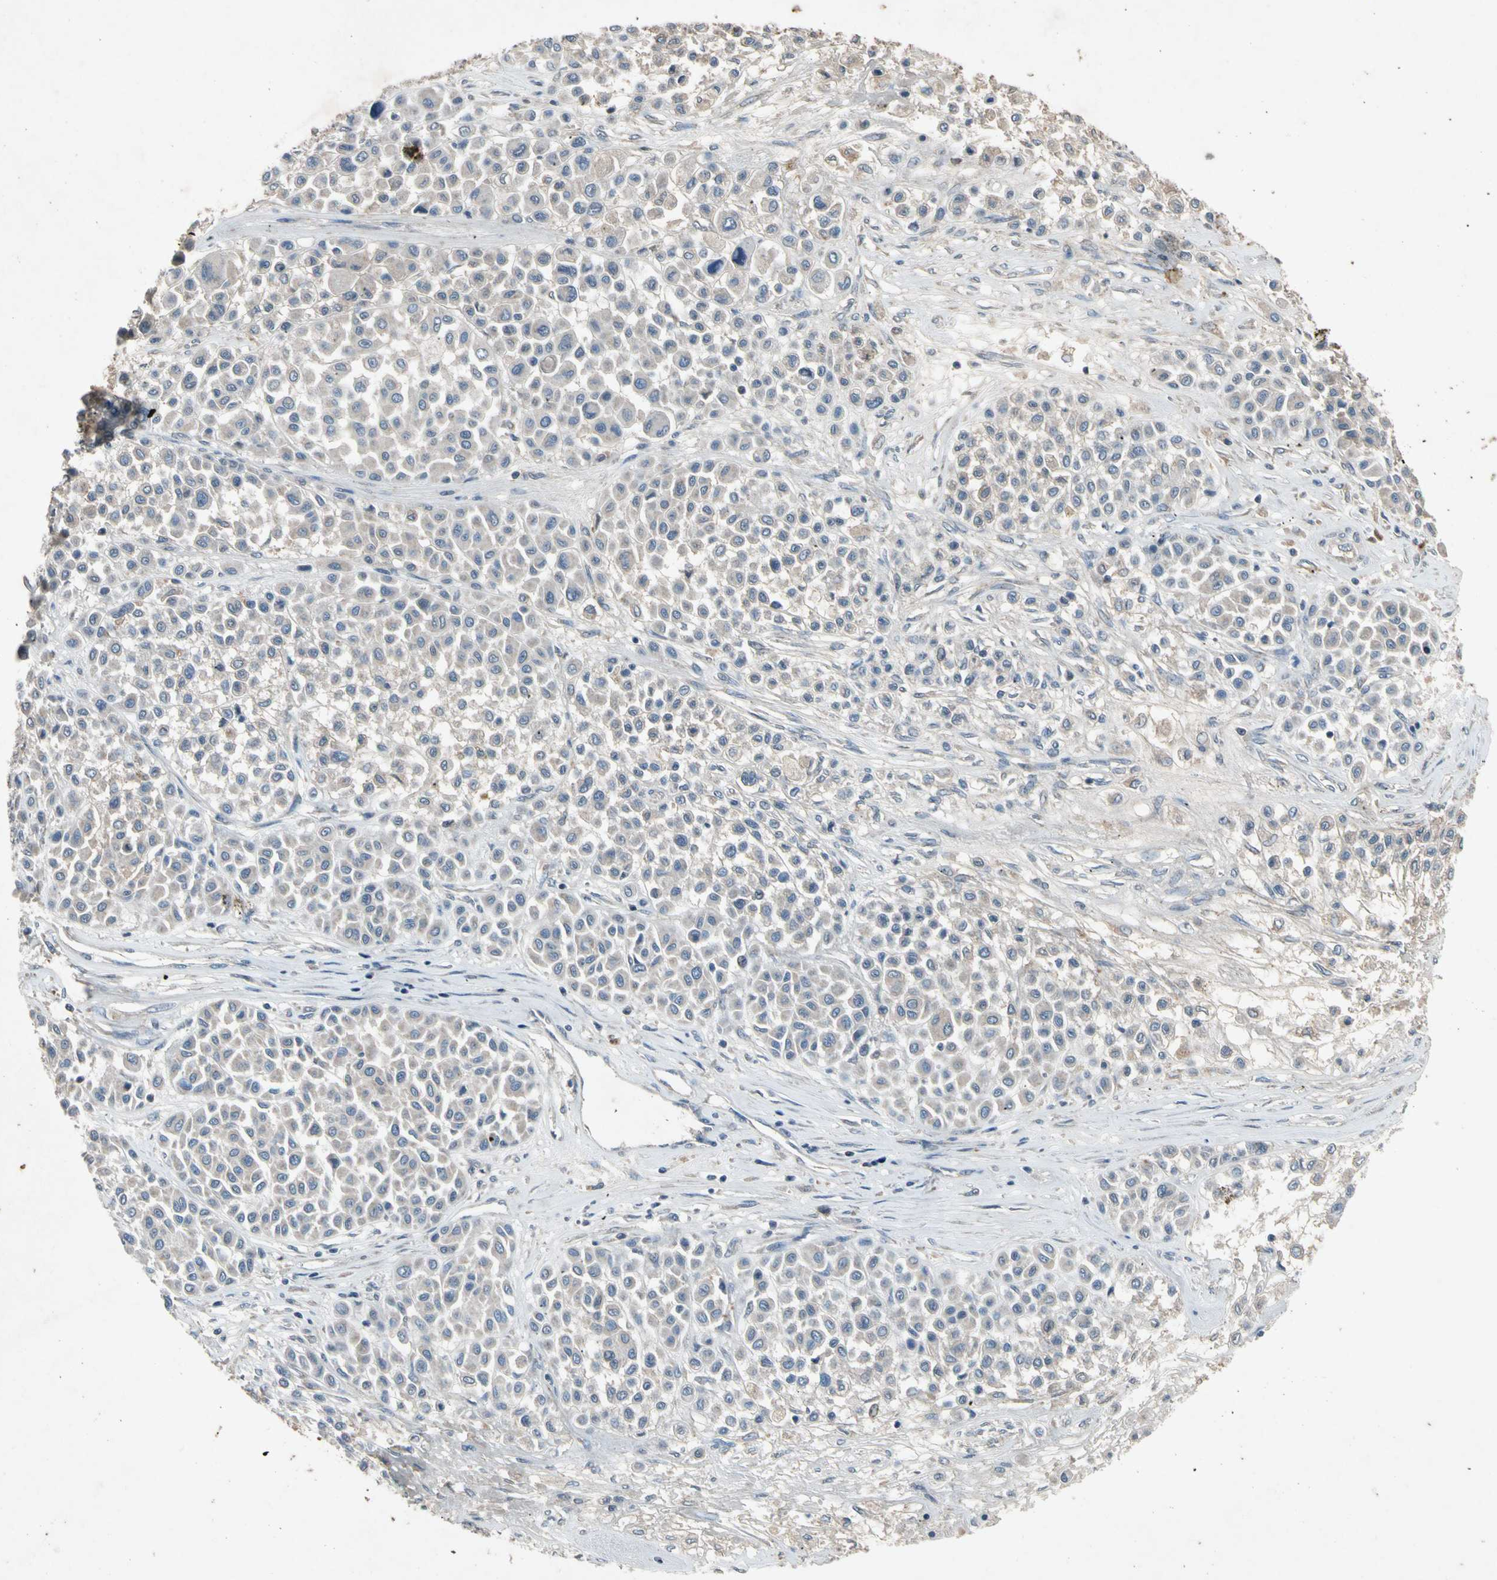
{"staining": {"intensity": "weak", "quantity": "<25%", "location": "cytoplasmic/membranous"}, "tissue": "melanoma", "cell_type": "Tumor cells", "image_type": "cancer", "snomed": [{"axis": "morphology", "description": "Malignant melanoma, Metastatic site"}, {"axis": "topography", "description": "Soft tissue"}], "caption": "High power microscopy photomicrograph of an IHC histopathology image of malignant melanoma (metastatic site), revealing no significant expression in tumor cells.", "gene": "GPLD1", "patient": {"sex": "male", "age": 41}}